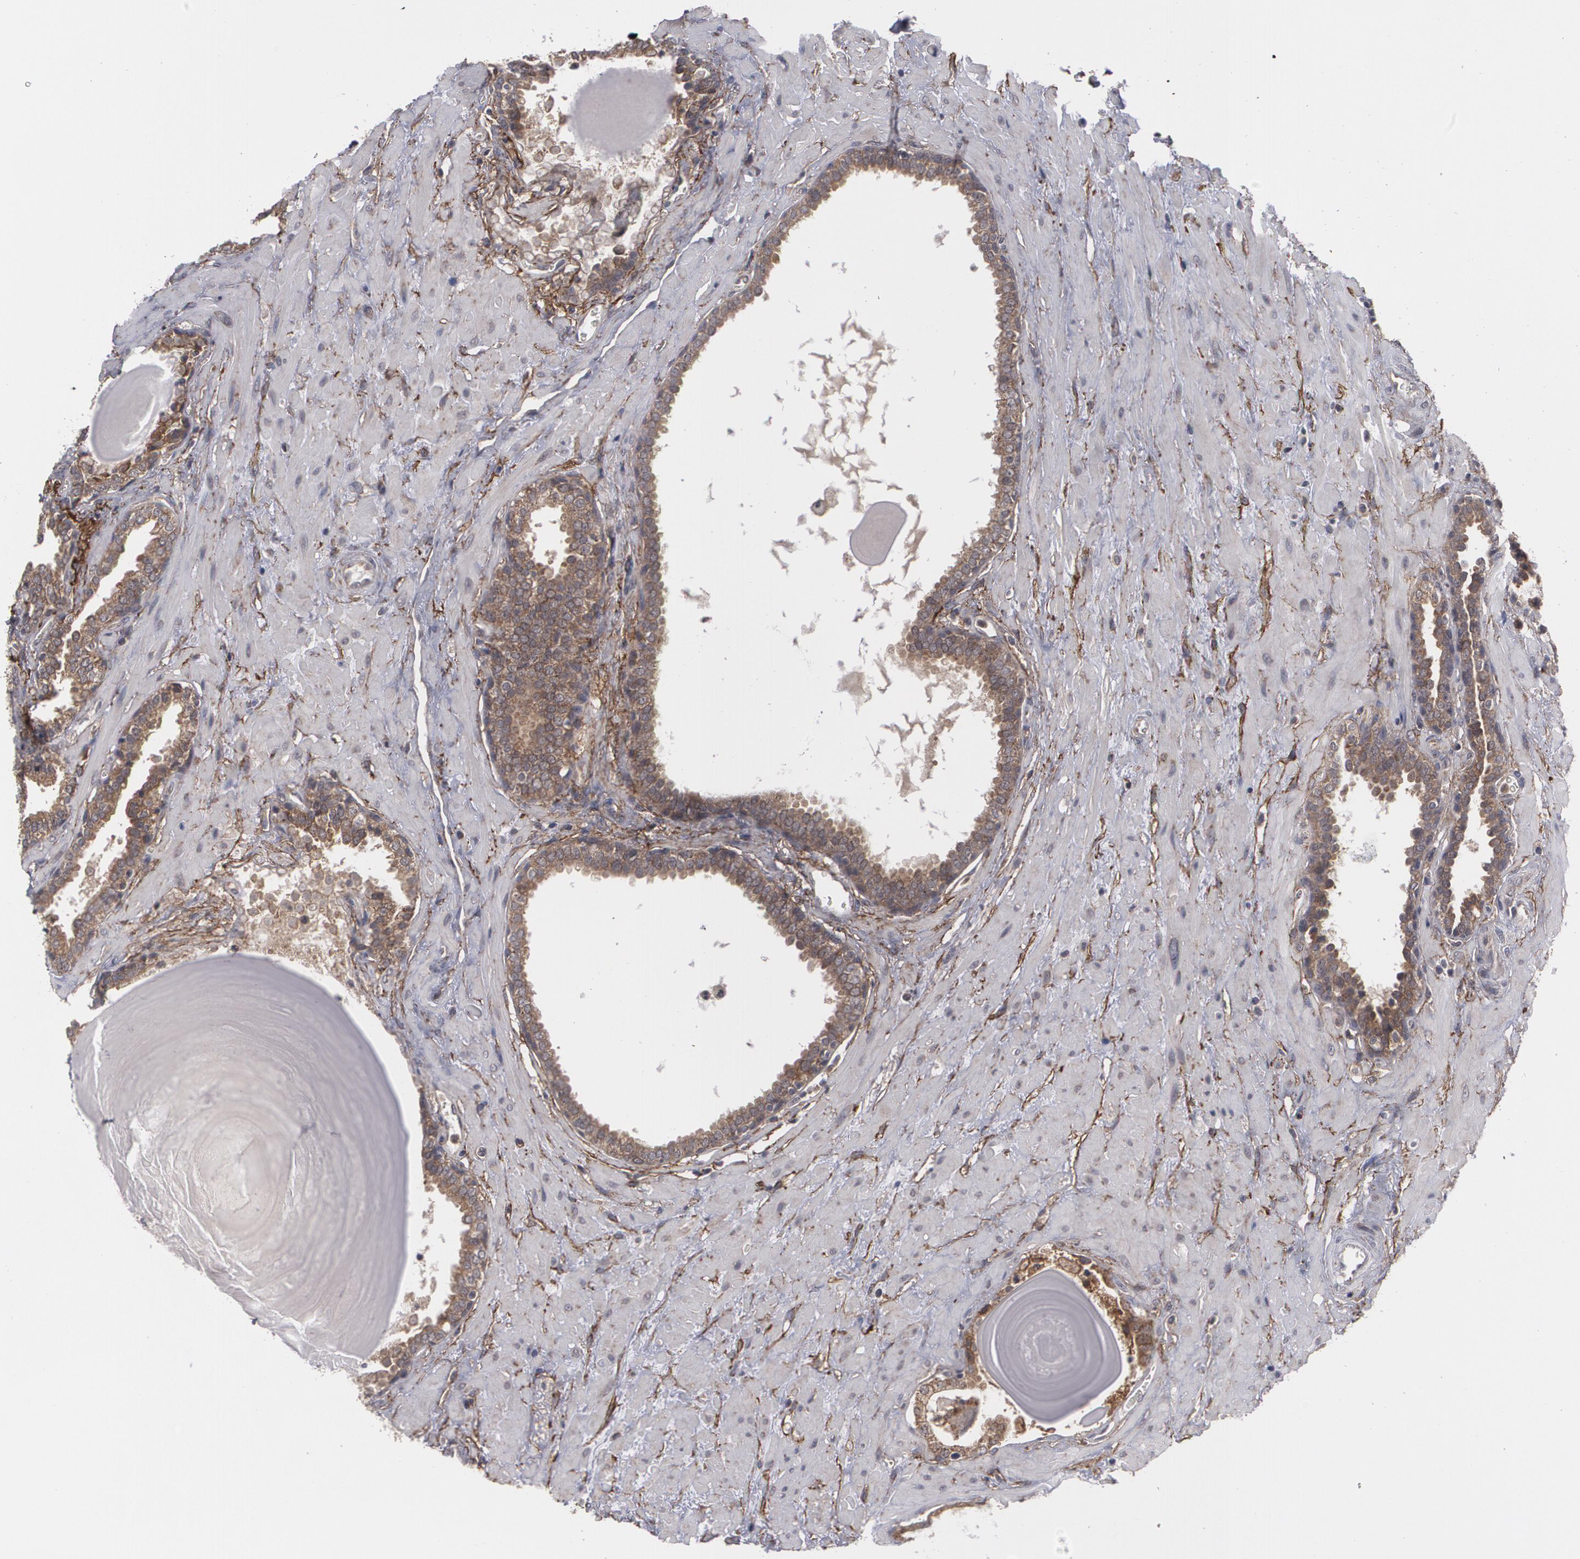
{"staining": {"intensity": "strong", "quantity": "25%-75%", "location": "cytoplasmic/membranous"}, "tissue": "prostate", "cell_type": "Glandular cells", "image_type": "normal", "snomed": [{"axis": "morphology", "description": "Normal tissue, NOS"}, {"axis": "topography", "description": "Prostate"}], "caption": "The photomicrograph demonstrates staining of unremarkable prostate, revealing strong cytoplasmic/membranous protein staining (brown color) within glandular cells.", "gene": "BMP6", "patient": {"sex": "male", "age": 51}}